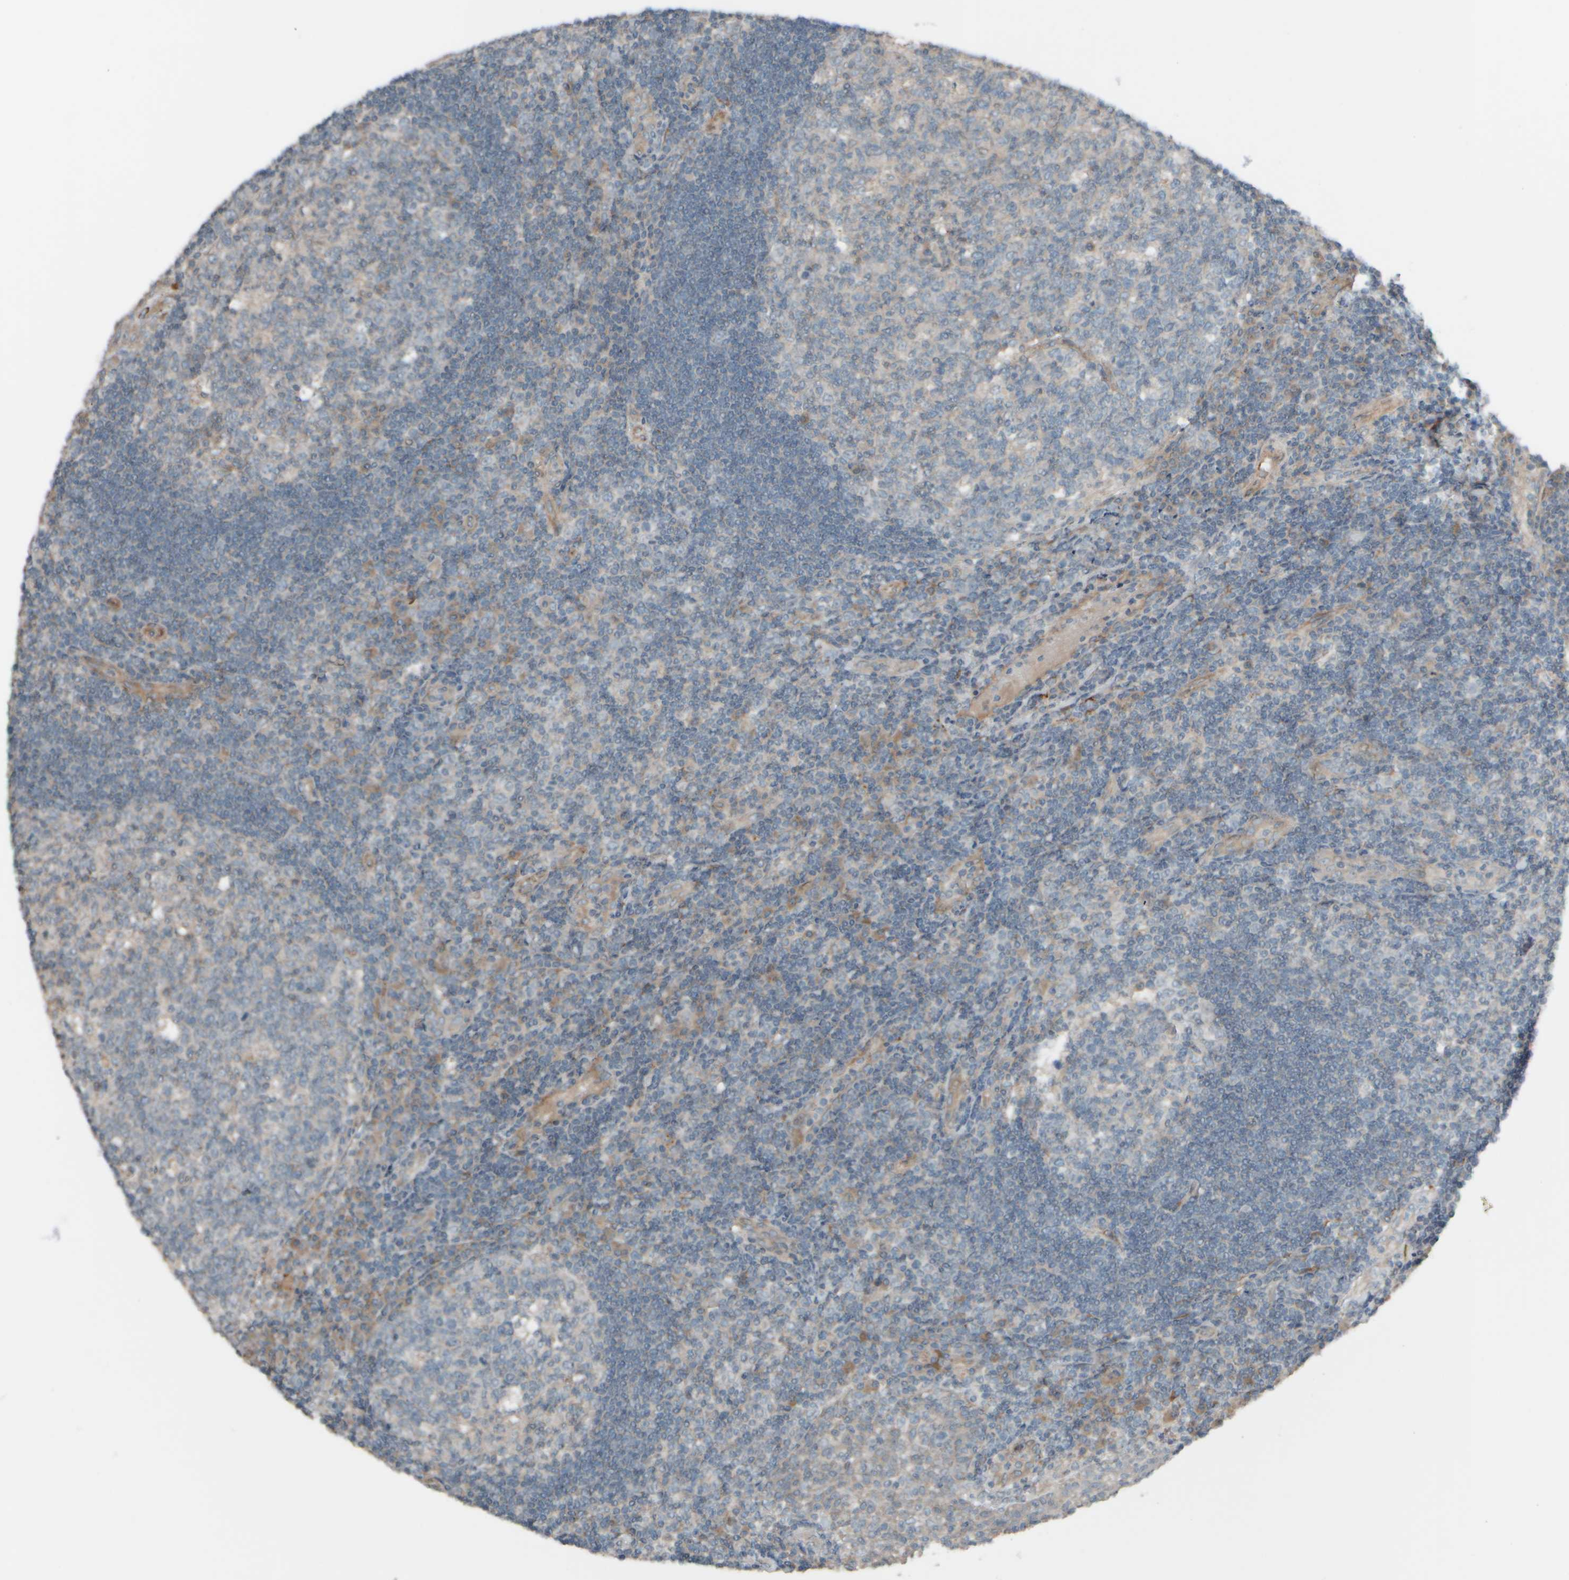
{"staining": {"intensity": "negative", "quantity": "none", "location": "none"}, "tissue": "tonsil", "cell_type": "Germinal center cells", "image_type": "normal", "snomed": [{"axis": "morphology", "description": "Normal tissue, NOS"}, {"axis": "topography", "description": "Tonsil"}], "caption": "Immunohistochemistry micrograph of unremarkable tonsil: tonsil stained with DAB (3,3'-diaminobenzidine) demonstrates no significant protein positivity in germinal center cells. (Brightfield microscopy of DAB (3,3'-diaminobenzidine) IHC at high magnification).", "gene": "HGS", "patient": {"sex": "female", "age": 40}}